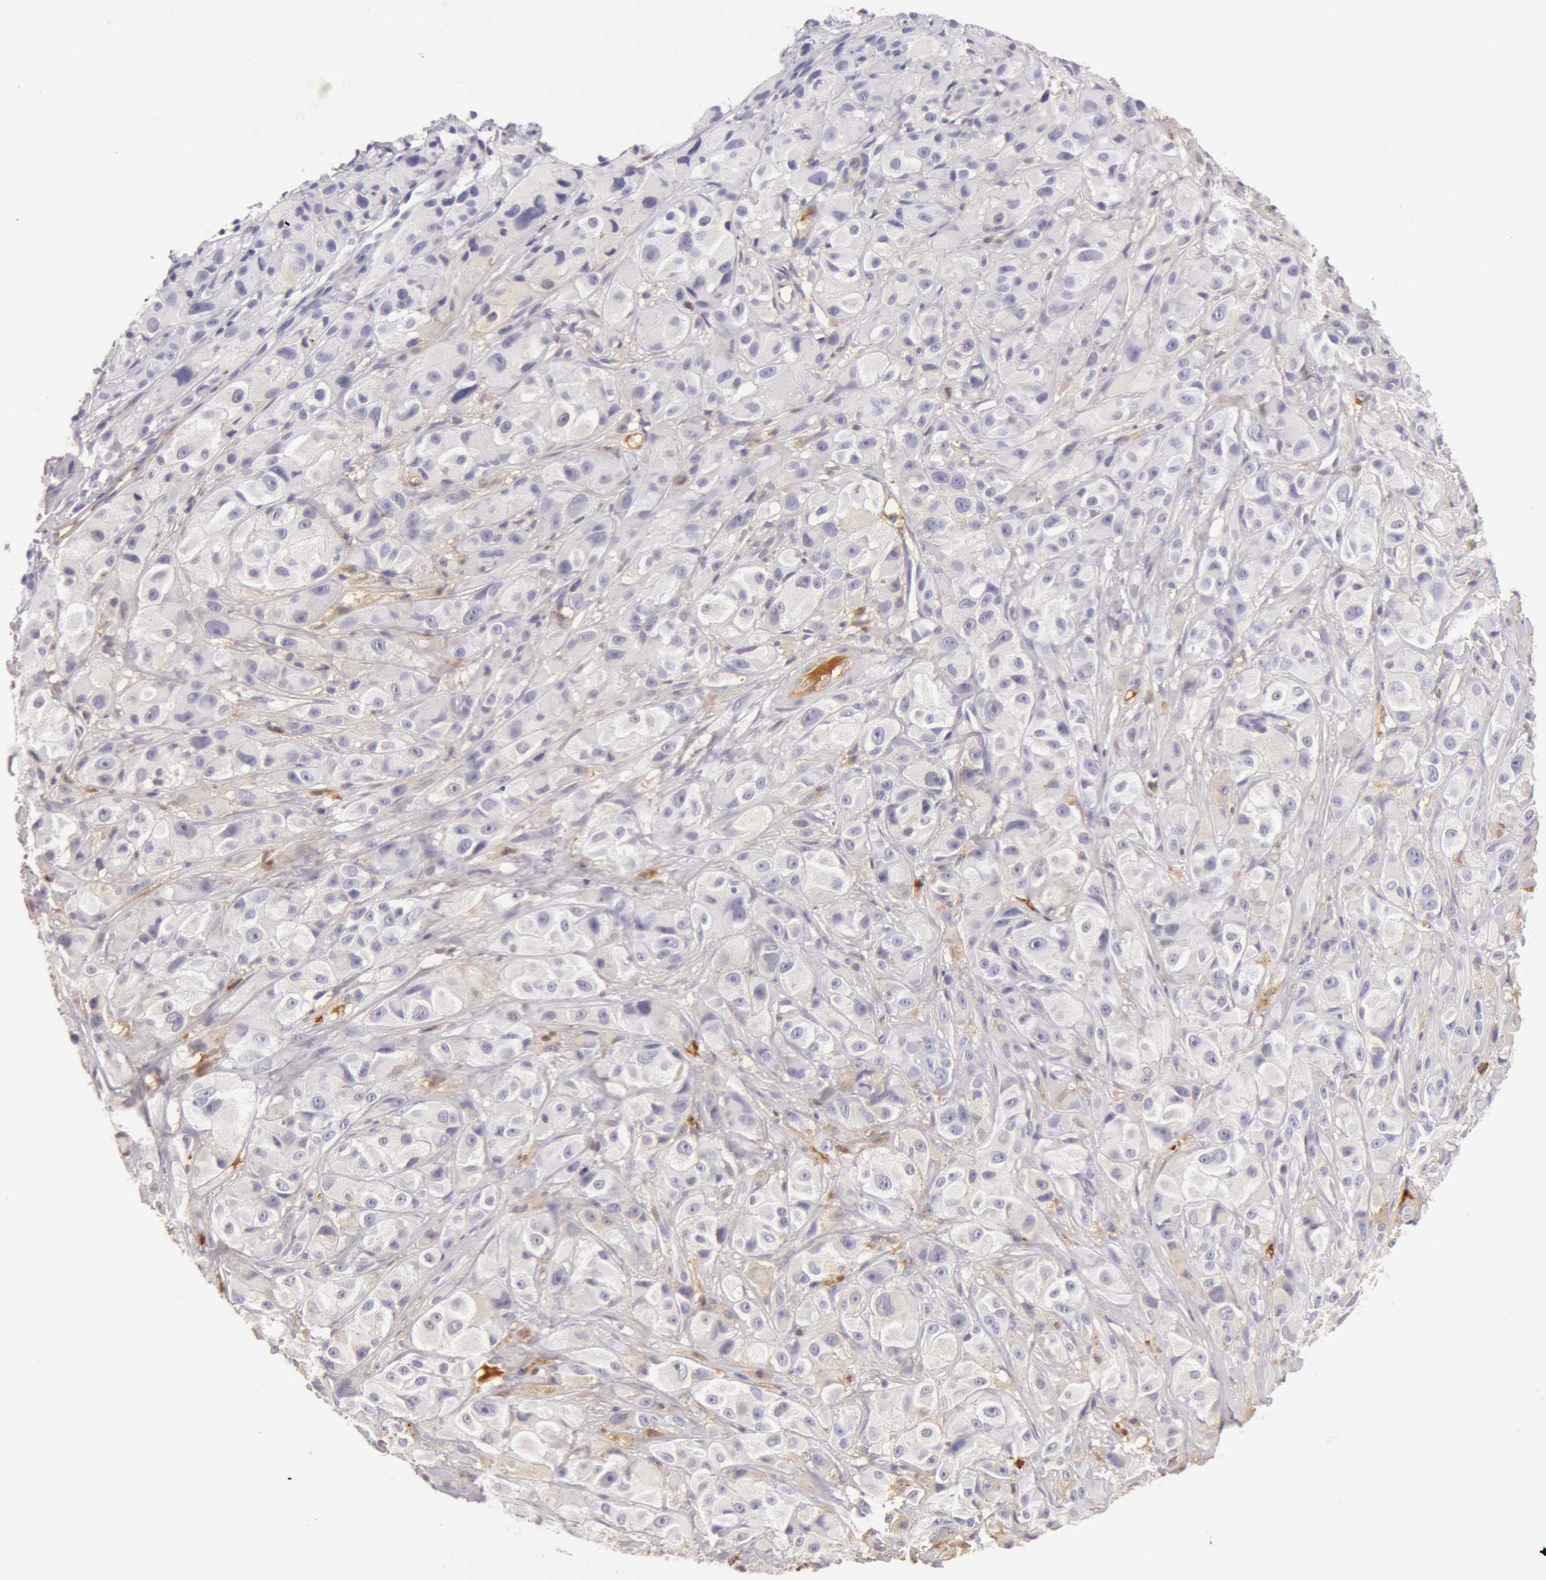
{"staining": {"intensity": "negative", "quantity": "none", "location": "none"}, "tissue": "melanoma", "cell_type": "Tumor cells", "image_type": "cancer", "snomed": [{"axis": "morphology", "description": "Malignant melanoma, NOS"}, {"axis": "topography", "description": "Skin"}], "caption": "This histopathology image is of malignant melanoma stained with IHC to label a protein in brown with the nuclei are counter-stained blue. There is no staining in tumor cells.", "gene": "AHSG", "patient": {"sex": "male", "age": 56}}